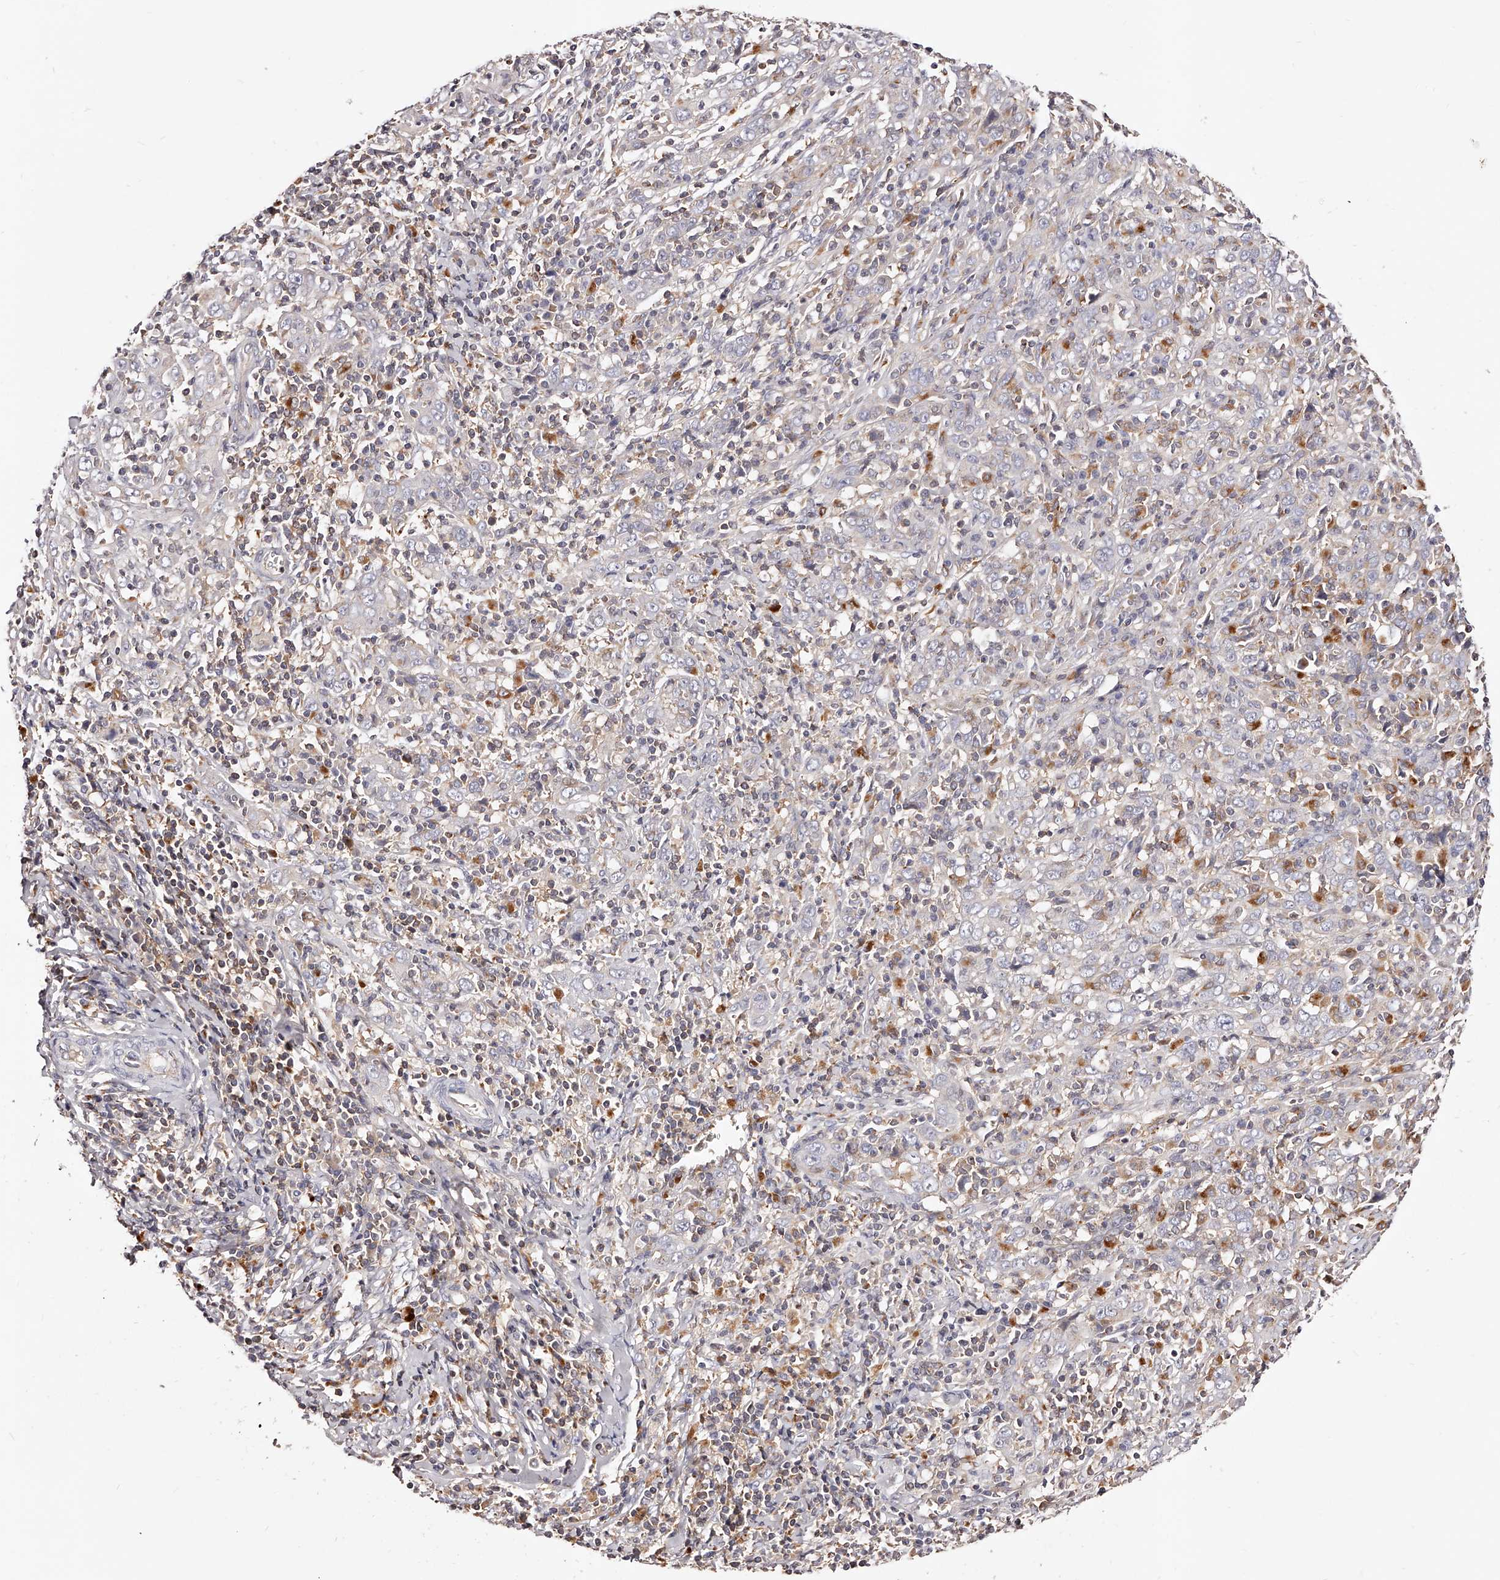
{"staining": {"intensity": "negative", "quantity": "none", "location": "none"}, "tissue": "cervical cancer", "cell_type": "Tumor cells", "image_type": "cancer", "snomed": [{"axis": "morphology", "description": "Squamous cell carcinoma, NOS"}, {"axis": "topography", "description": "Cervix"}], "caption": "There is no significant staining in tumor cells of cervical cancer (squamous cell carcinoma).", "gene": "PHACTR1", "patient": {"sex": "female", "age": 46}}